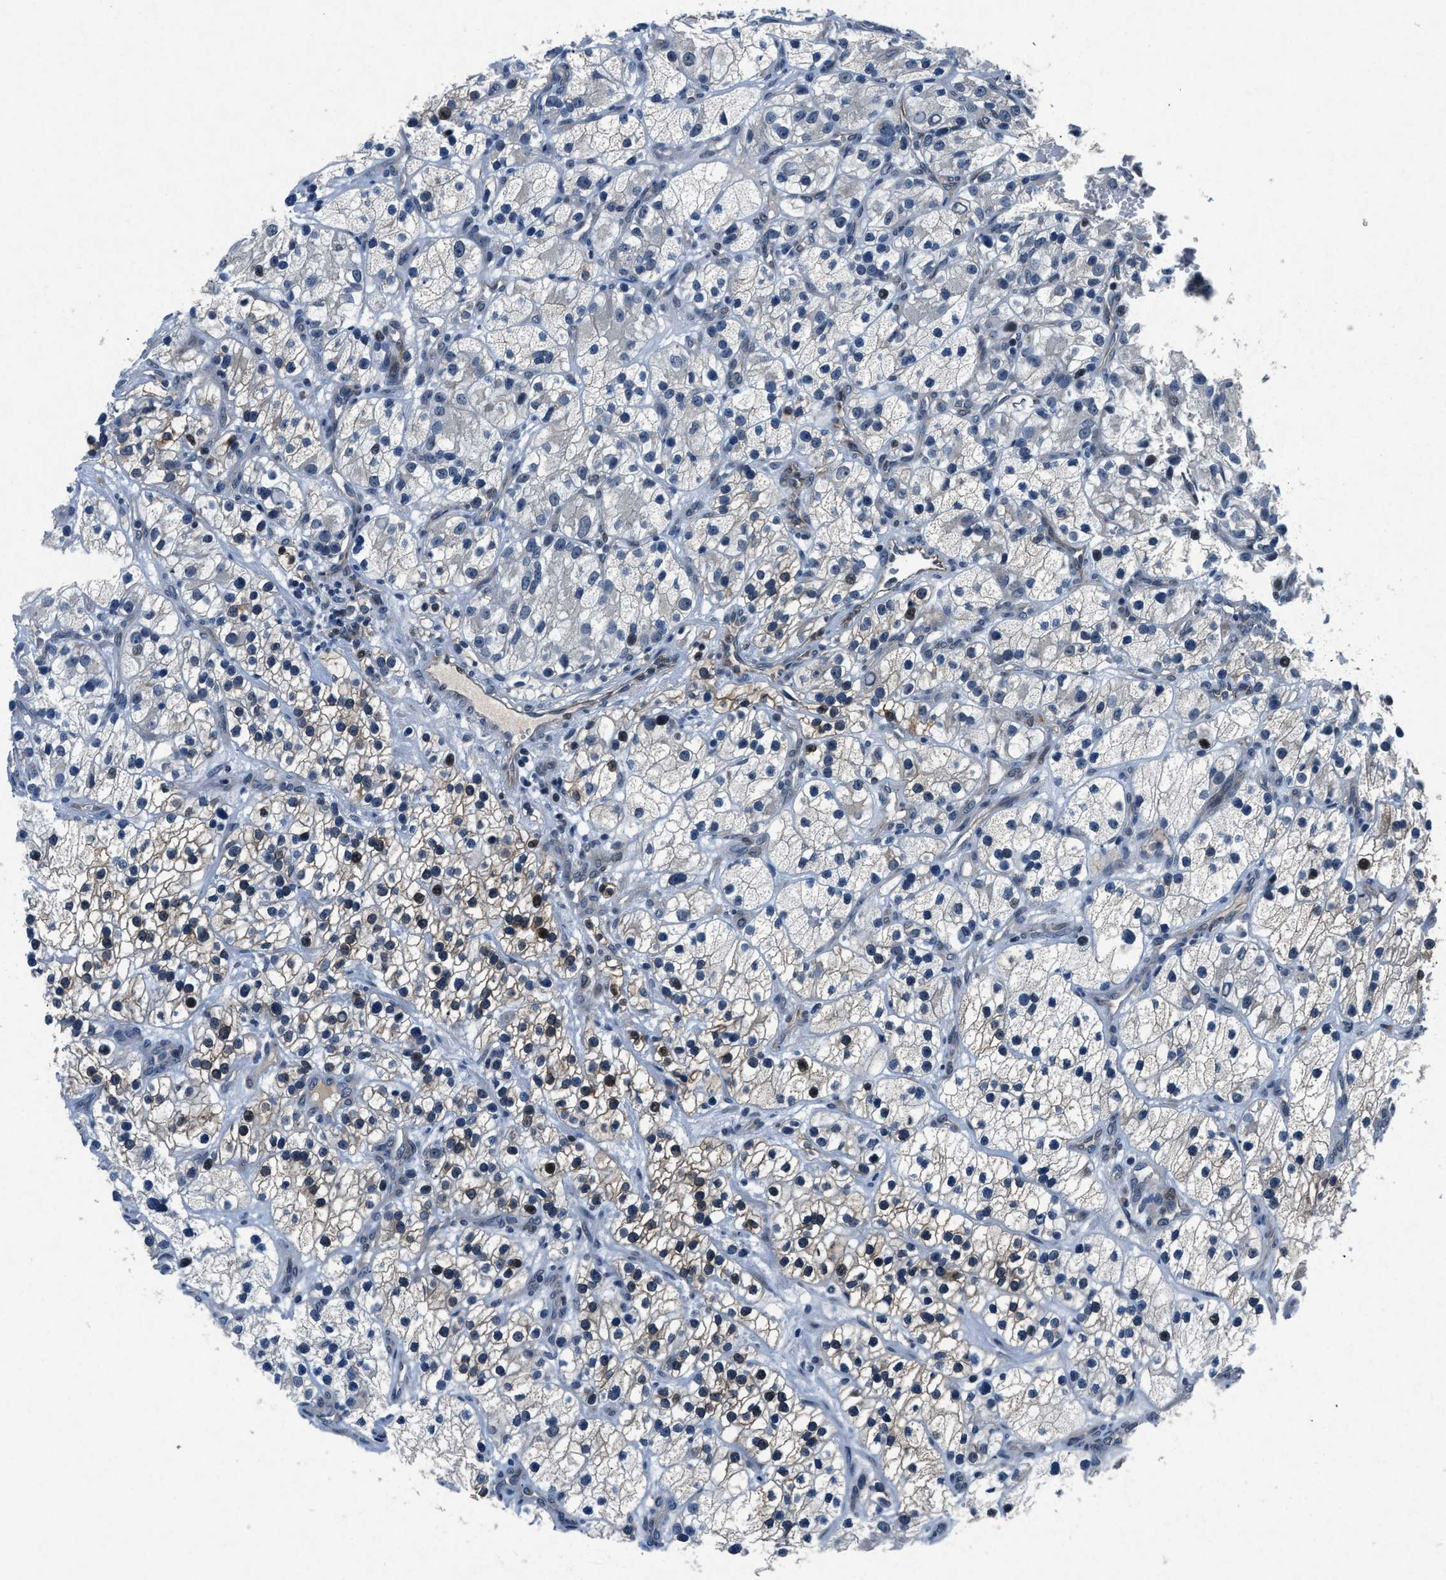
{"staining": {"intensity": "negative", "quantity": "none", "location": "none"}, "tissue": "renal cancer", "cell_type": "Tumor cells", "image_type": "cancer", "snomed": [{"axis": "morphology", "description": "Adenocarcinoma, NOS"}, {"axis": "topography", "description": "Kidney"}], "caption": "Immunohistochemistry (IHC) image of renal cancer stained for a protein (brown), which shows no positivity in tumor cells.", "gene": "PHLDA1", "patient": {"sex": "female", "age": 57}}